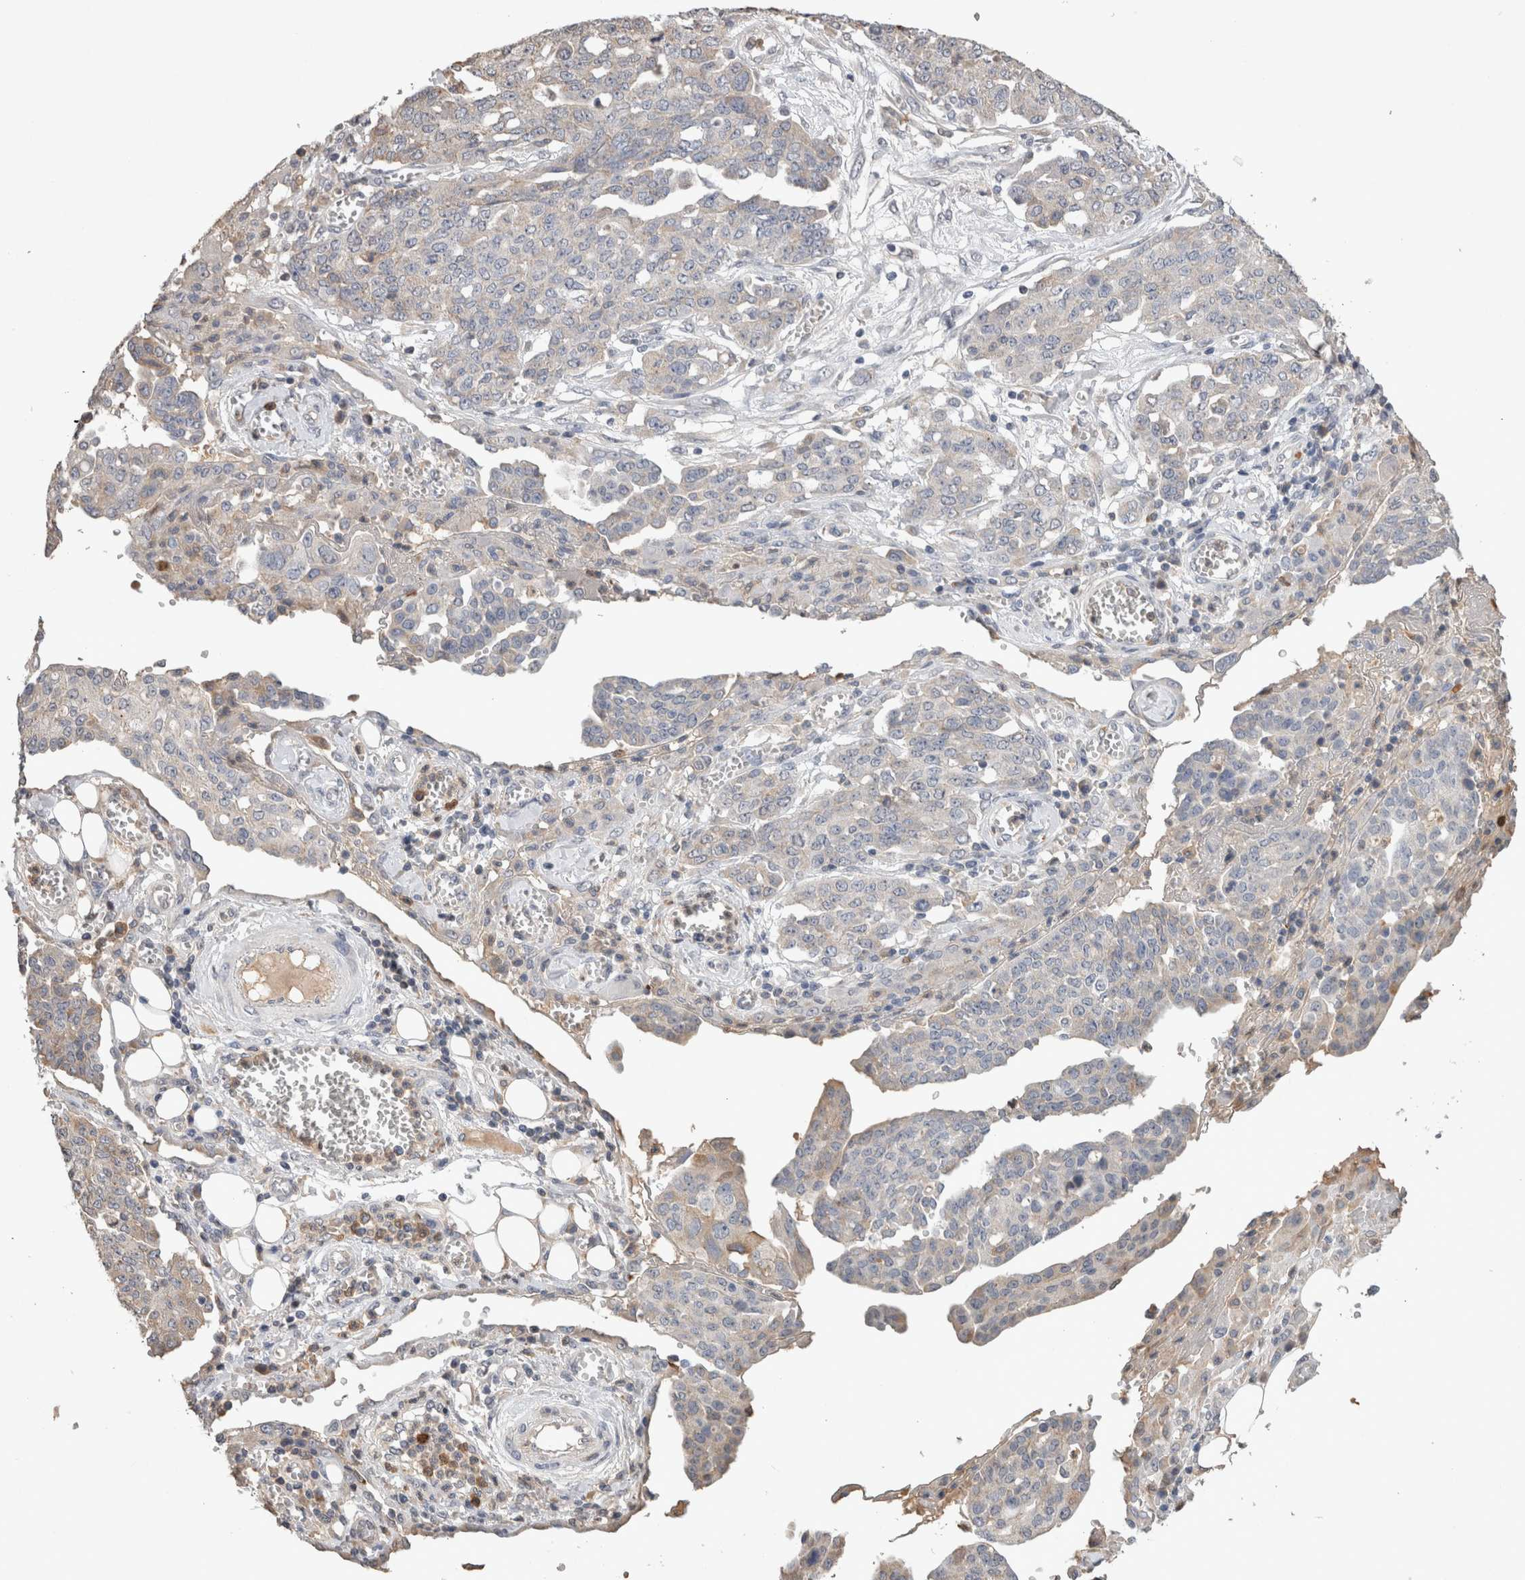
{"staining": {"intensity": "negative", "quantity": "none", "location": "none"}, "tissue": "ovarian cancer", "cell_type": "Tumor cells", "image_type": "cancer", "snomed": [{"axis": "morphology", "description": "Cystadenocarcinoma, serous, NOS"}, {"axis": "topography", "description": "Soft tissue"}, {"axis": "topography", "description": "Ovary"}], "caption": "Human ovarian cancer stained for a protein using immunohistochemistry (IHC) displays no staining in tumor cells.", "gene": "FABP7", "patient": {"sex": "female", "age": 57}}